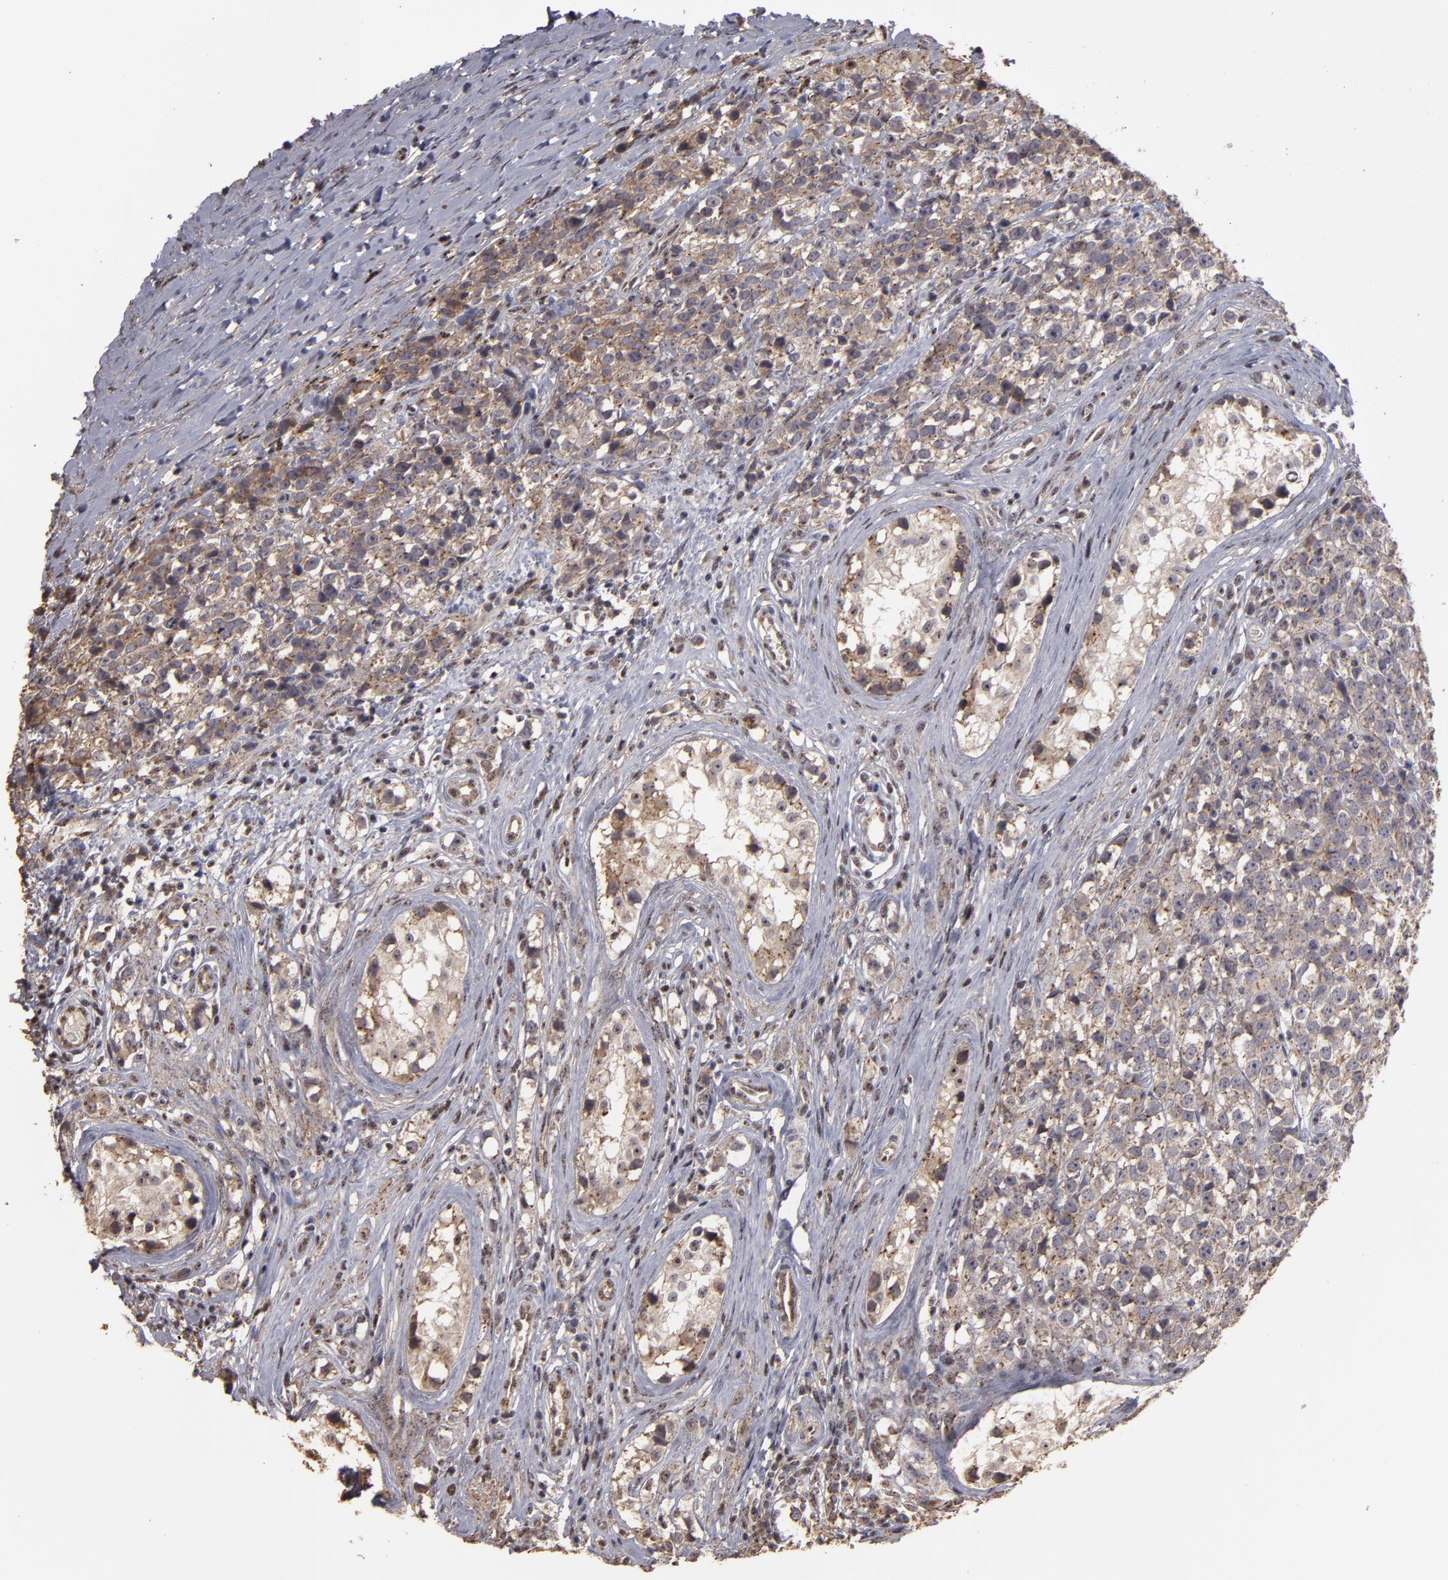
{"staining": {"intensity": "weak", "quantity": ">75%", "location": "cytoplasmic/membranous"}, "tissue": "testis cancer", "cell_type": "Tumor cells", "image_type": "cancer", "snomed": [{"axis": "morphology", "description": "Seminoma, NOS"}, {"axis": "topography", "description": "Testis"}], "caption": "Testis cancer was stained to show a protein in brown. There is low levels of weak cytoplasmic/membranous staining in approximately >75% of tumor cells.", "gene": "CD55", "patient": {"sex": "male", "age": 25}}